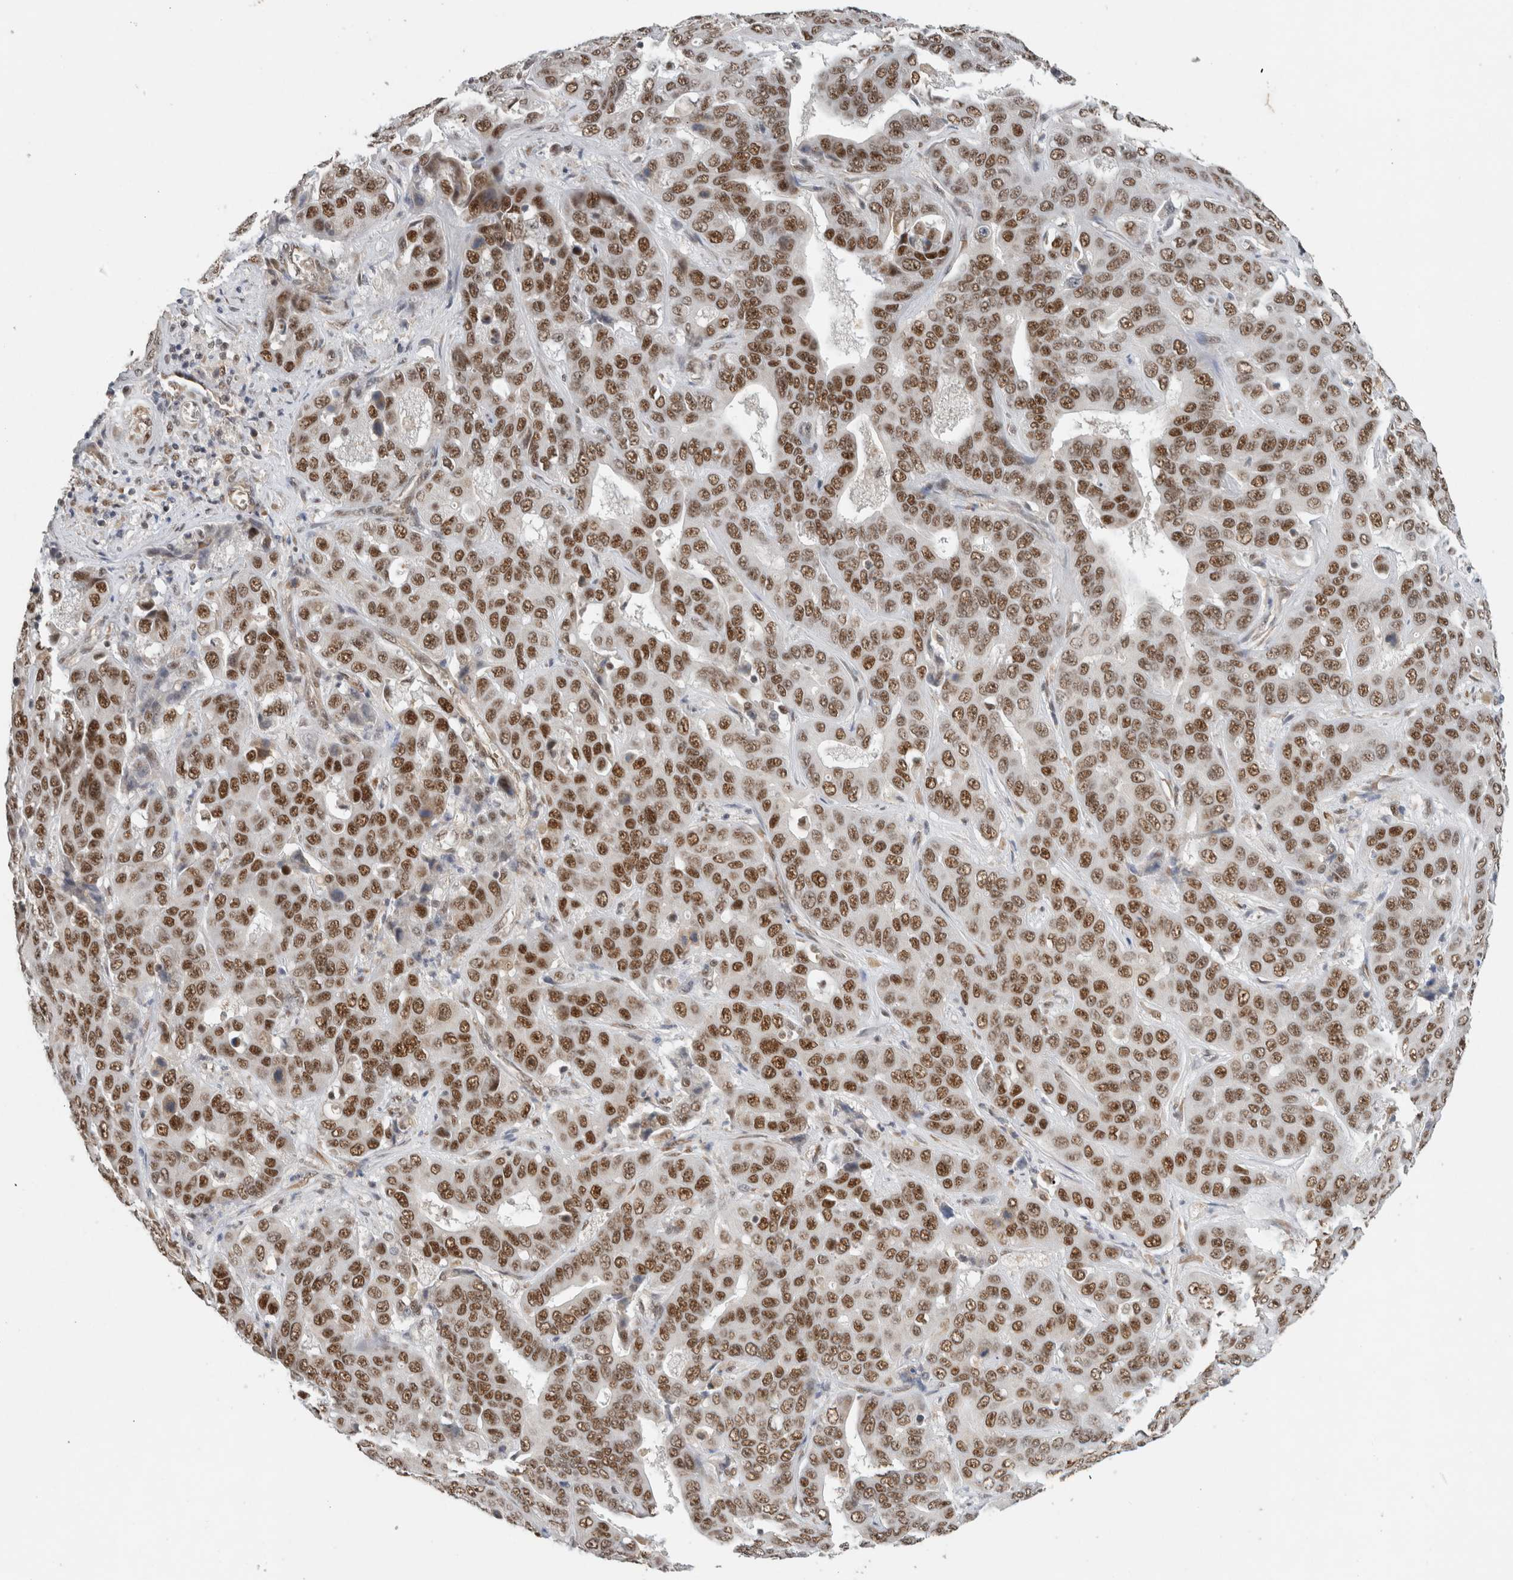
{"staining": {"intensity": "strong", "quantity": "25%-75%", "location": "nuclear"}, "tissue": "liver cancer", "cell_type": "Tumor cells", "image_type": "cancer", "snomed": [{"axis": "morphology", "description": "Cholangiocarcinoma"}, {"axis": "topography", "description": "Liver"}], "caption": "Liver cholangiocarcinoma was stained to show a protein in brown. There is high levels of strong nuclear positivity in about 25%-75% of tumor cells.", "gene": "DDX42", "patient": {"sex": "female", "age": 52}}